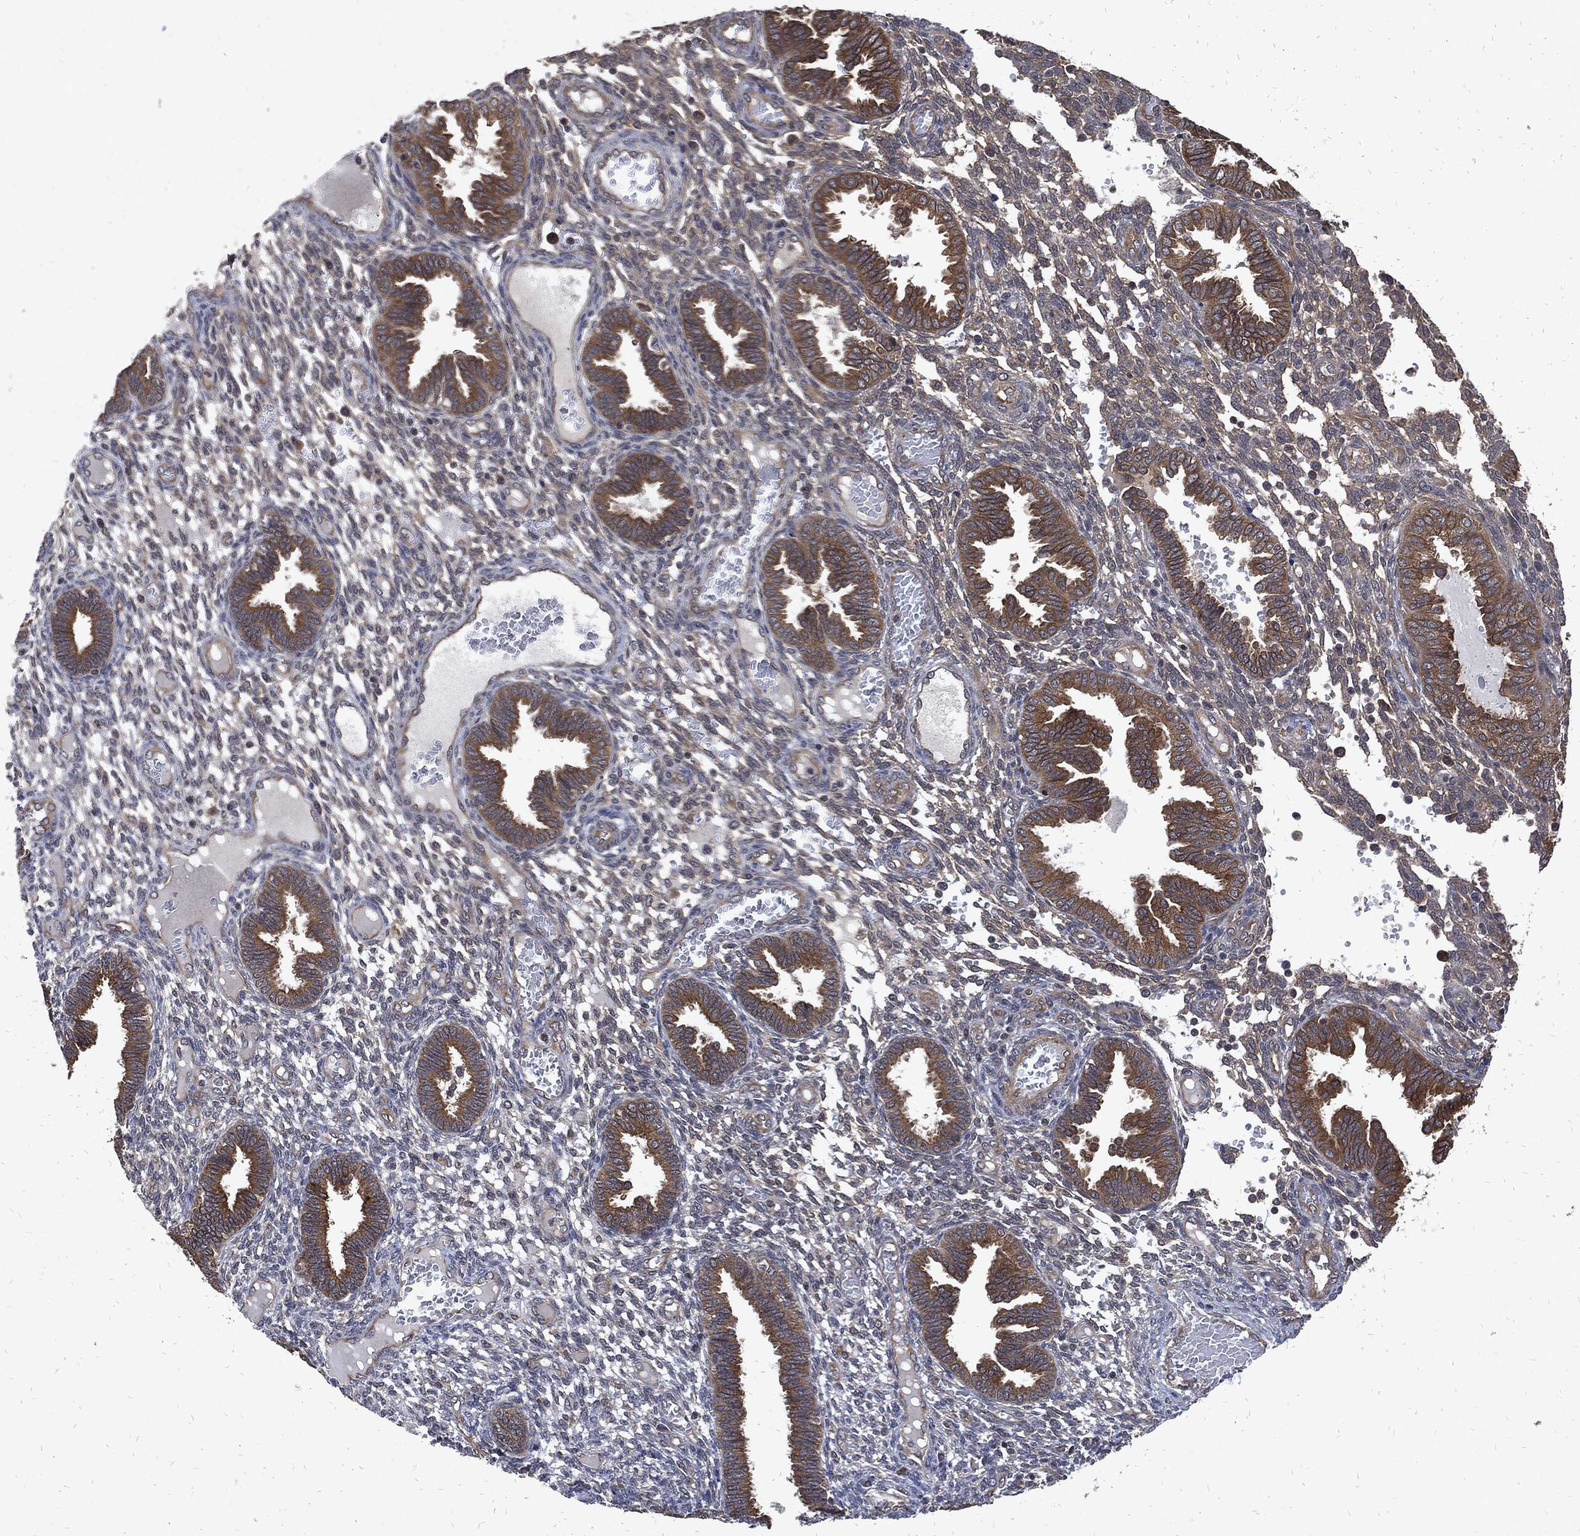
{"staining": {"intensity": "negative", "quantity": "none", "location": "none"}, "tissue": "endometrium", "cell_type": "Cells in endometrial stroma", "image_type": "normal", "snomed": [{"axis": "morphology", "description": "Normal tissue, NOS"}, {"axis": "topography", "description": "Endometrium"}], "caption": "Cells in endometrial stroma are negative for protein expression in unremarkable human endometrium. (IHC, brightfield microscopy, high magnification).", "gene": "DCTN1", "patient": {"sex": "female", "age": 42}}